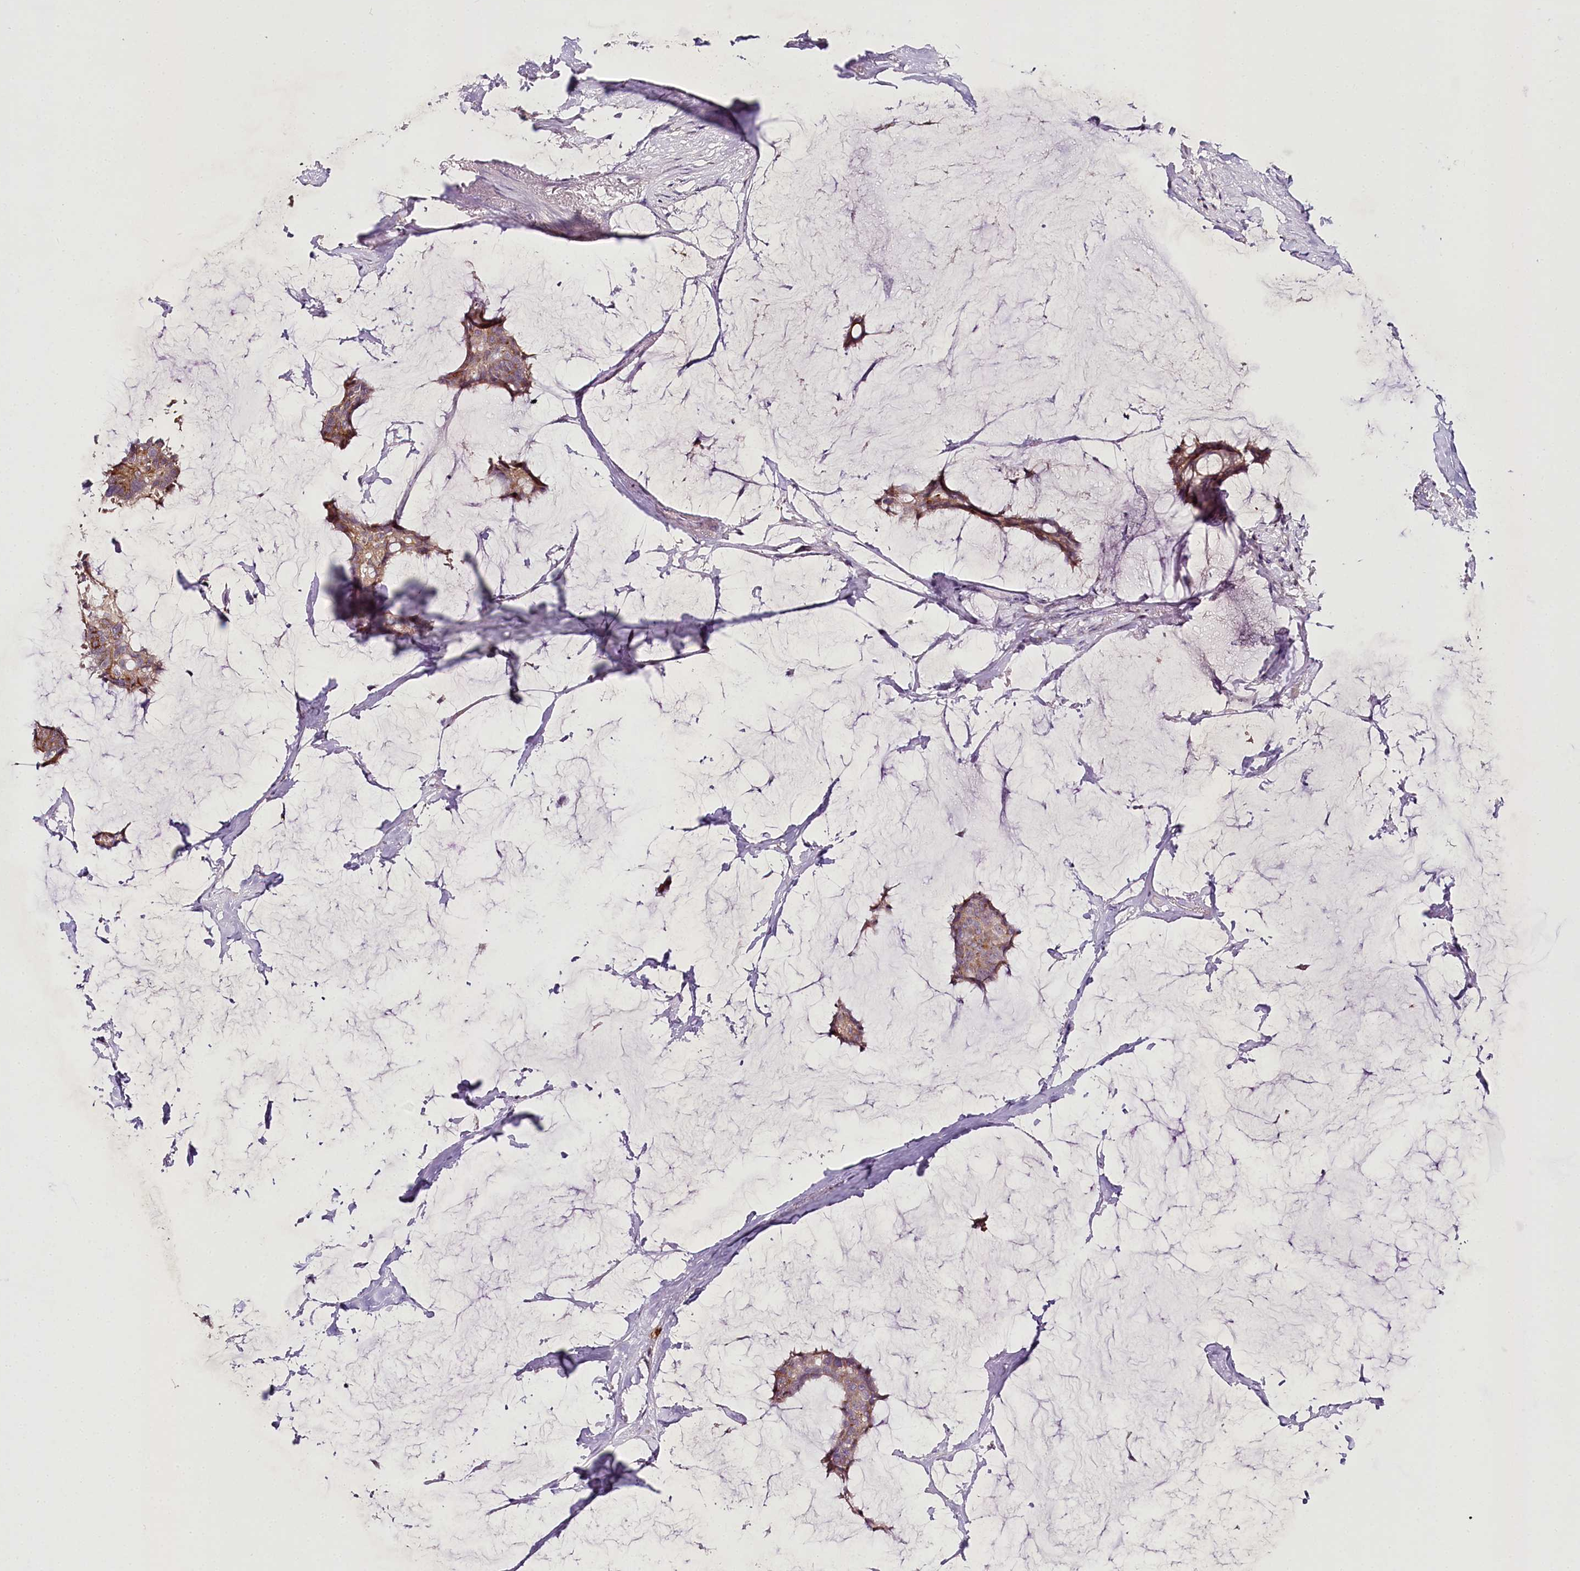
{"staining": {"intensity": "moderate", "quantity": "<25%", "location": "cytoplasmic/membranous"}, "tissue": "breast cancer", "cell_type": "Tumor cells", "image_type": "cancer", "snomed": [{"axis": "morphology", "description": "Duct carcinoma"}, {"axis": "topography", "description": "Breast"}], "caption": "DAB (3,3'-diaminobenzidine) immunohistochemical staining of human infiltrating ductal carcinoma (breast) displays moderate cytoplasmic/membranous protein positivity in approximately <25% of tumor cells.", "gene": "VWA5A", "patient": {"sex": "female", "age": 93}}